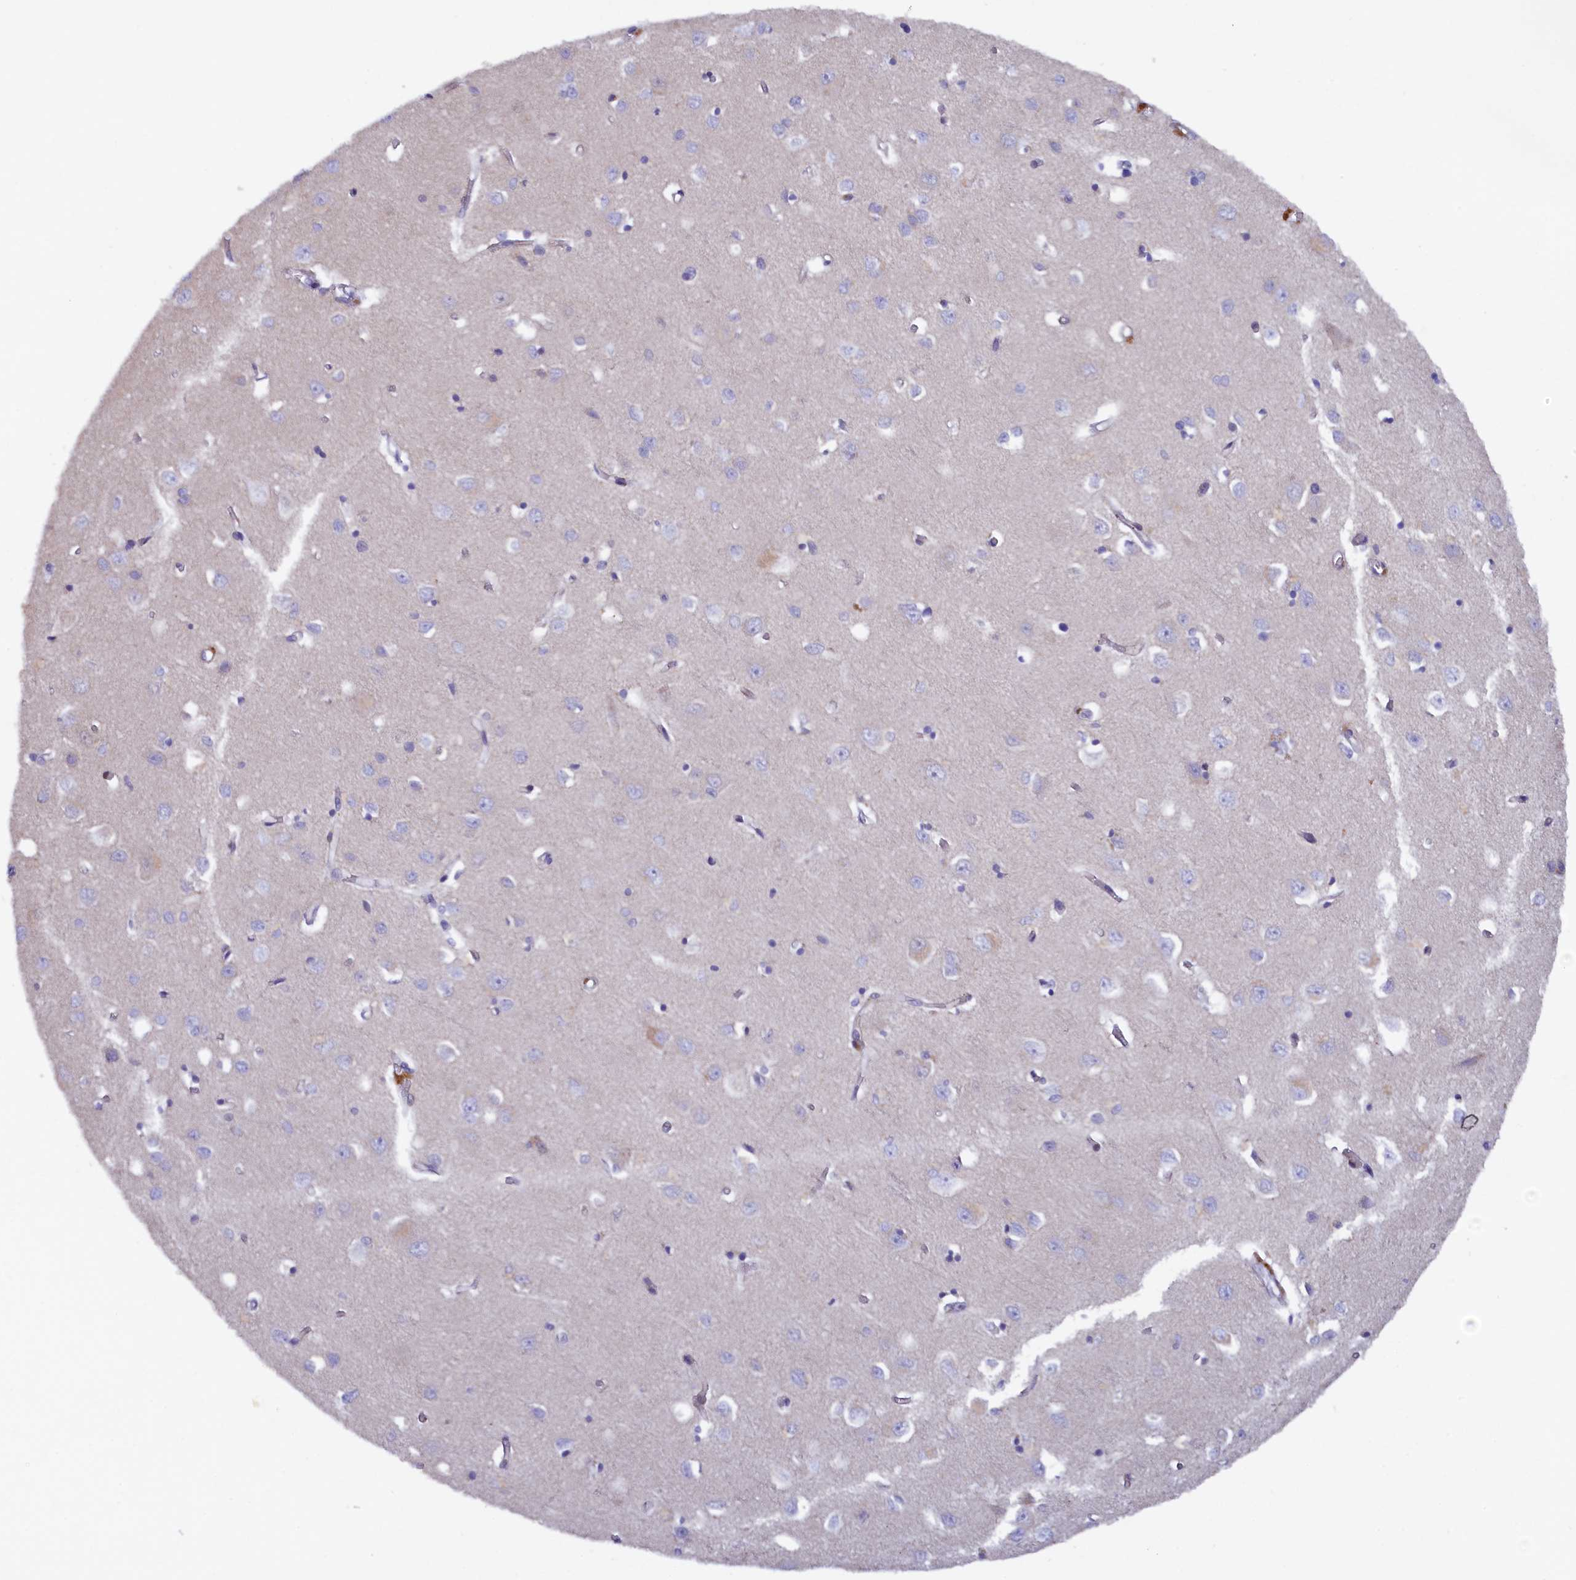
{"staining": {"intensity": "weak", "quantity": "<25%", "location": "cytoplasmic/membranous"}, "tissue": "cerebral cortex", "cell_type": "Endothelial cells", "image_type": "normal", "snomed": [{"axis": "morphology", "description": "Normal tissue, NOS"}, {"axis": "topography", "description": "Cerebral cortex"}], "caption": "Endothelial cells are negative for protein expression in unremarkable human cerebral cortex. (Brightfield microscopy of DAB immunohistochemistry (IHC) at high magnification).", "gene": "JPT2", "patient": {"sex": "female", "age": 64}}